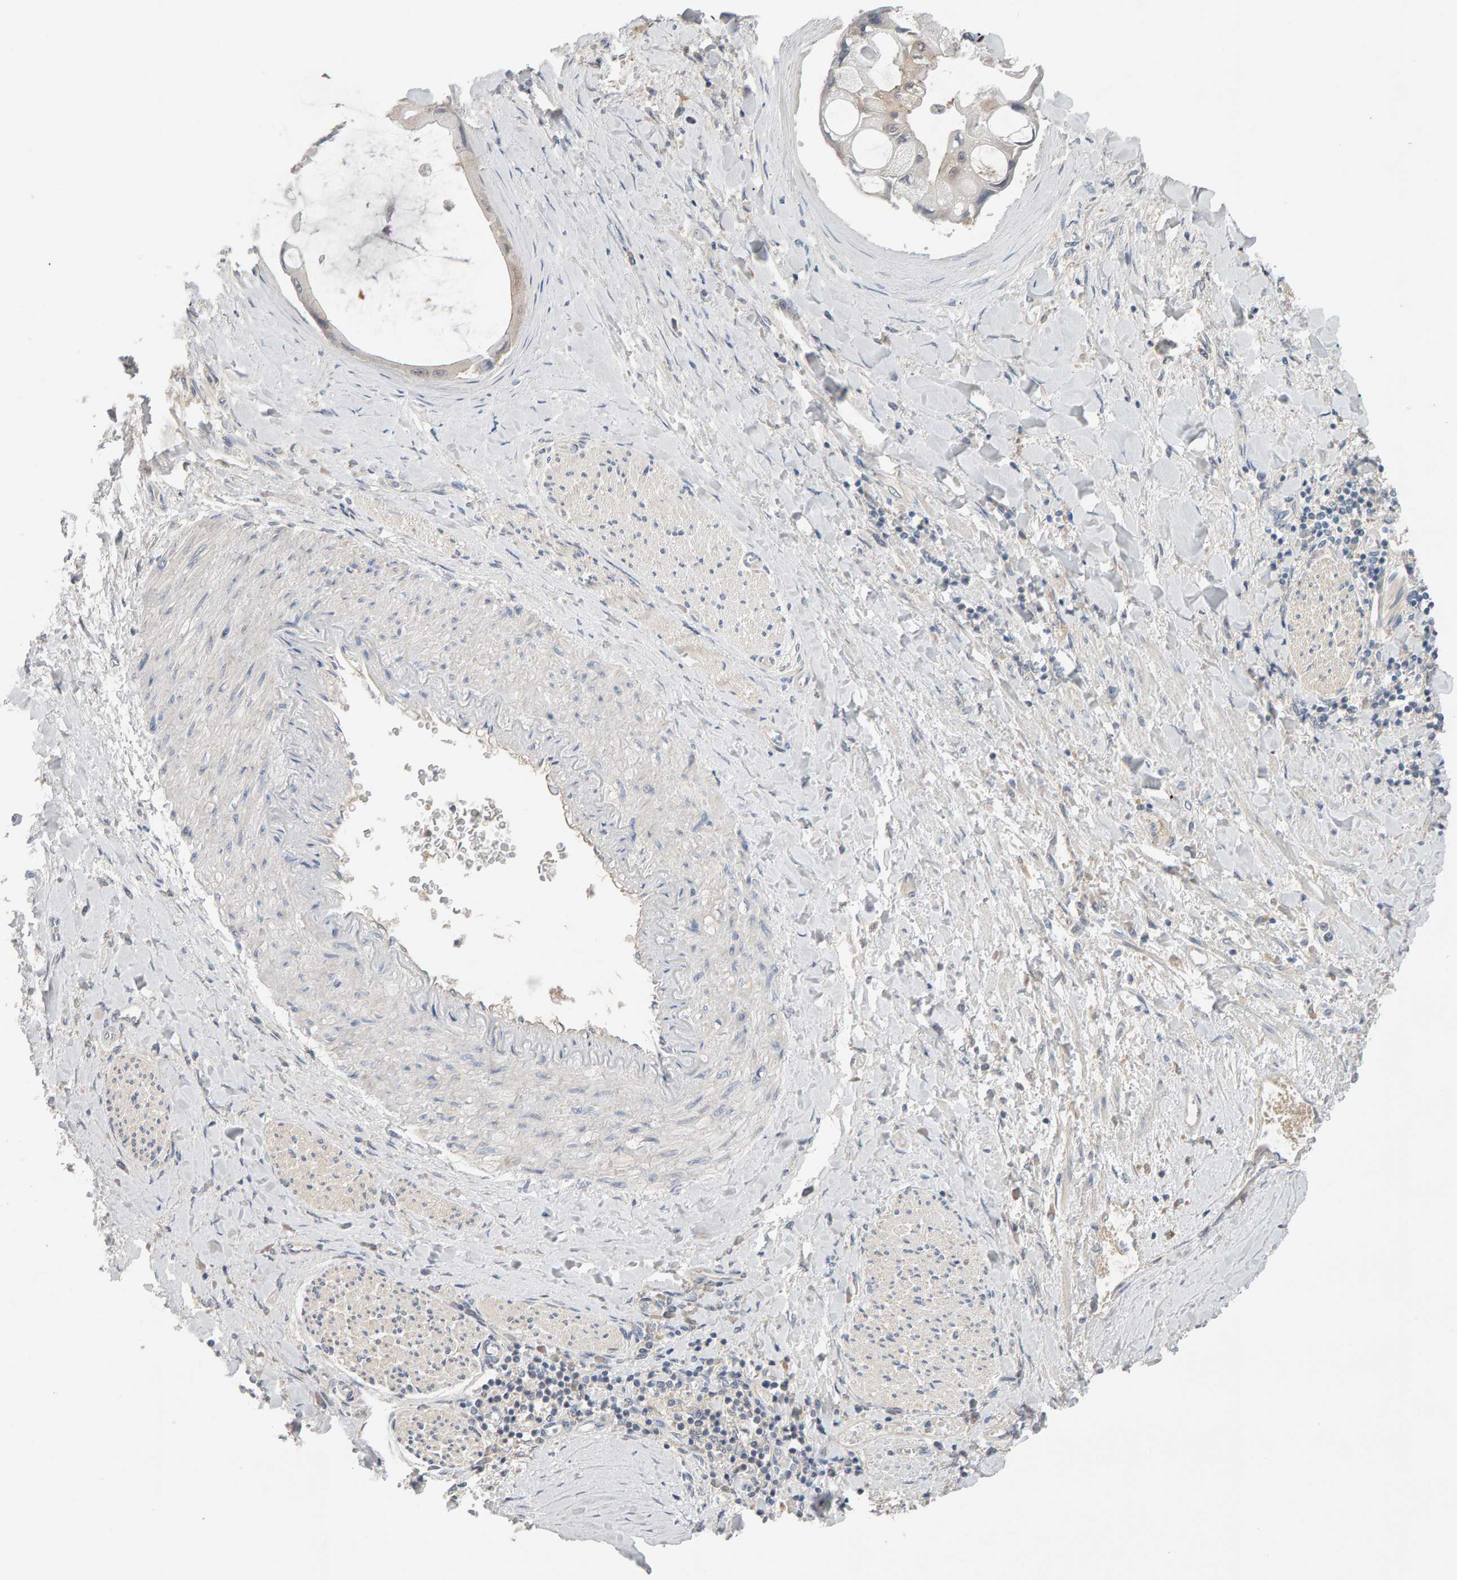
{"staining": {"intensity": "negative", "quantity": "none", "location": "none"}, "tissue": "liver cancer", "cell_type": "Tumor cells", "image_type": "cancer", "snomed": [{"axis": "morphology", "description": "Cholangiocarcinoma"}, {"axis": "topography", "description": "Liver"}], "caption": "High magnification brightfield microscopy of liver cancer (cholangiocarcinoma) stained with DAB (brown) and counterstained with hematoxylin (blue): tumor cells show no significant staining. The staining was performed using DAB (3,3'-diaminobenzidine) to visualize the protein expression in brown, while the nuclei were stained in blue with hematoxylin (Magnification: 20x).", "gene": "GFUS", "patient": {"sex": "male", "age": 50}}